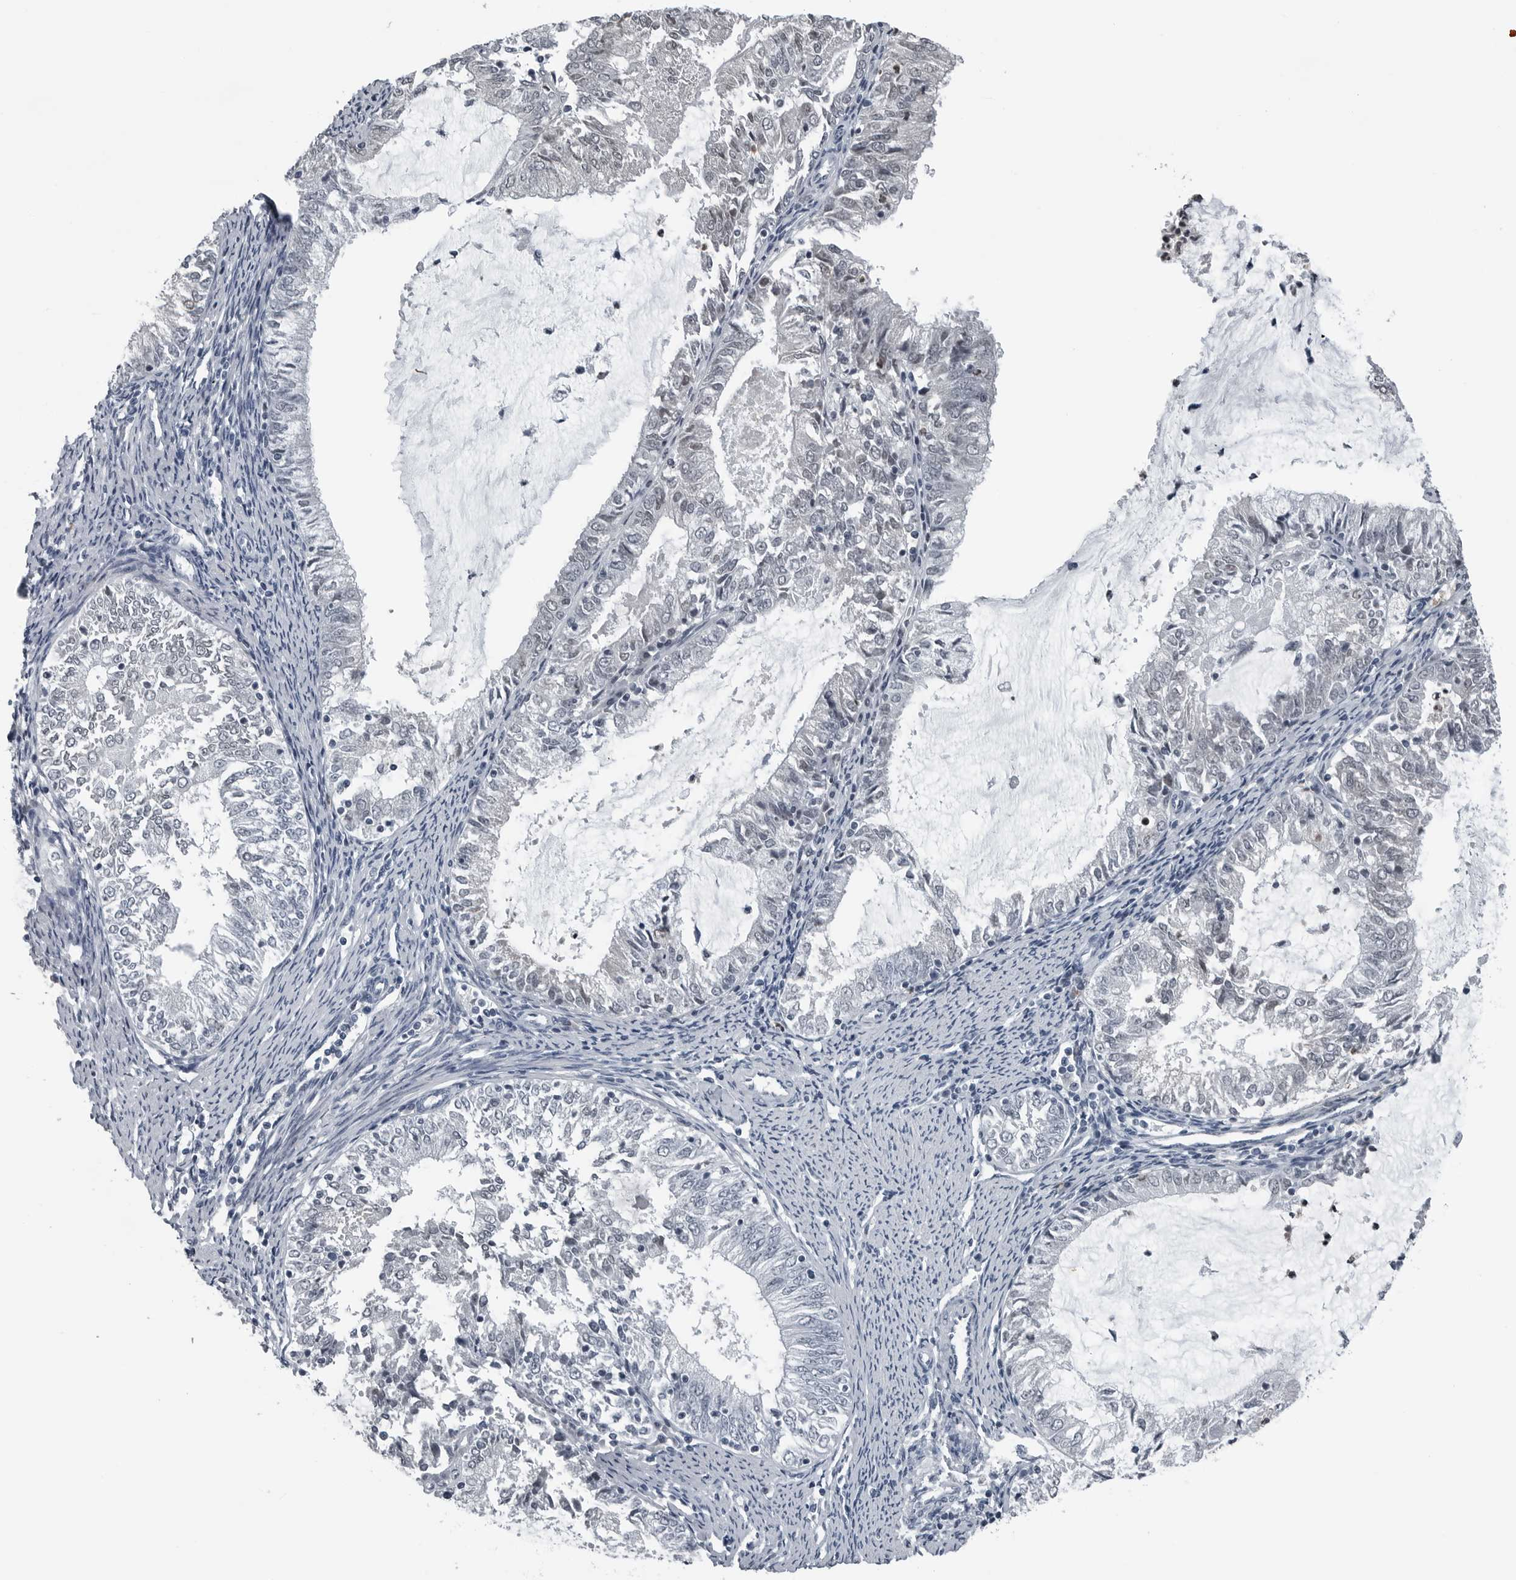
{"staining": {"intensity": "negative", "quantity": "none", "location": "none"}, "tissue": "endometrial cancer", "cell_type": "Tumor cells", "image_type": "cancer", "snomed": [{"axis": "morphology", "description": "Adenocarcinoma, NOS"}, {"axis": "topography", "description": "Endometrium"}], "caption": "A histopathology image of endometrial cancer stained for a protein exhibits no brown staining in tumor cells.", "gene": "AKR1A1", "patient": {"sex": "female", "age": 57}}